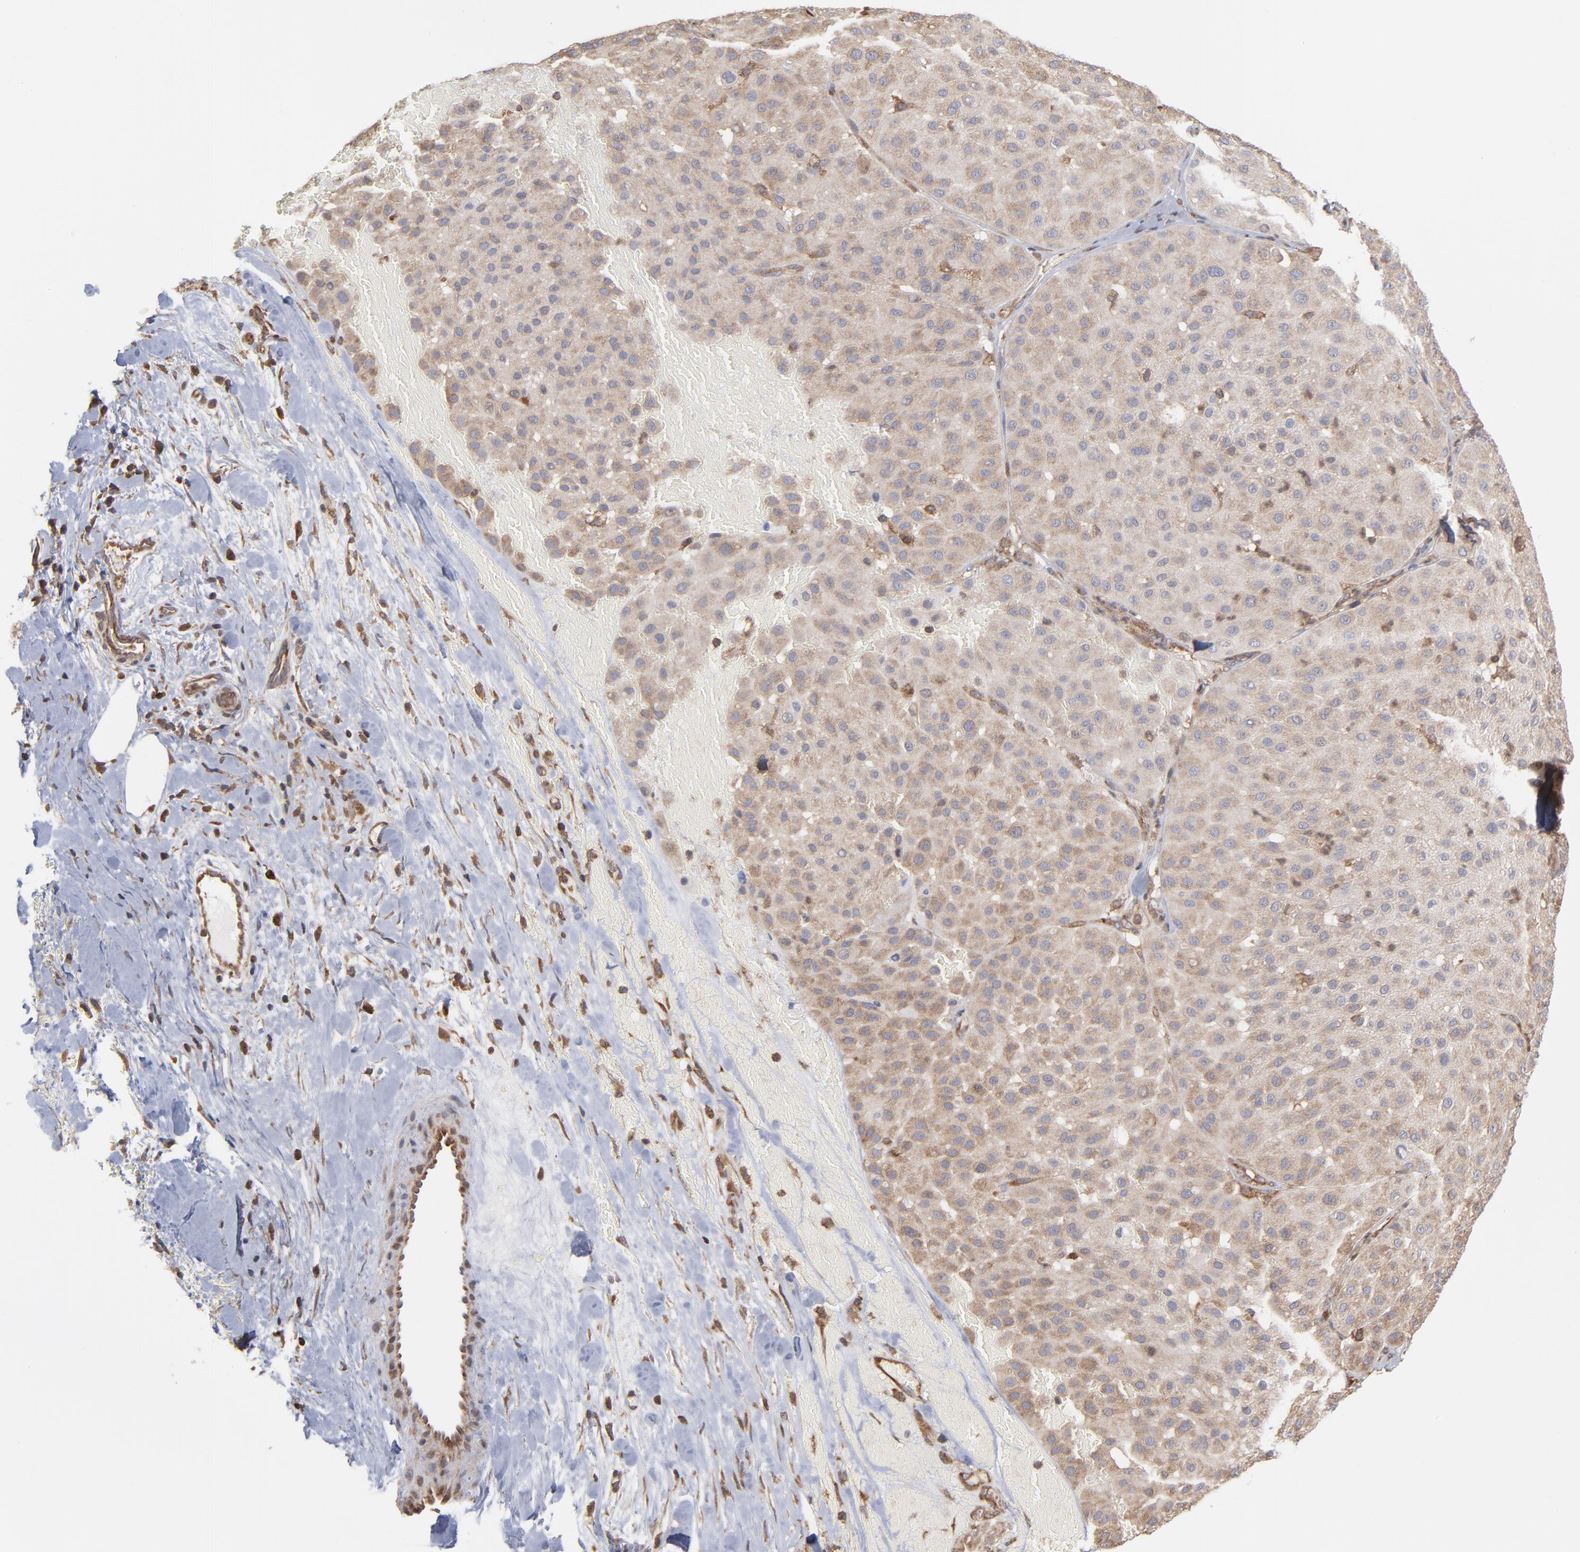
{"staining": {"intensity": "weak", "quantity": ">75%", "location": "cytoplasmic/membranous"}, "tissue": "melanoma", "cell_type": "Tumor cells", "image_type": "cancer", "snomed": [{"axis": "morphology", "description": "Normal tissue, NOS"}, {"axis": "morphology", "description": "Malignant melanoma, Metastatic site"}, {"axis": "topography", "description": "Skin"}], "caption": "Human melanoma stained for a protein (brown) displays weak cytoplasmic/membranous positive staining in approximately >75% of tumor cells.", "gene": "MAPRE1", "patient": {"sex": "male", "age": 41}}